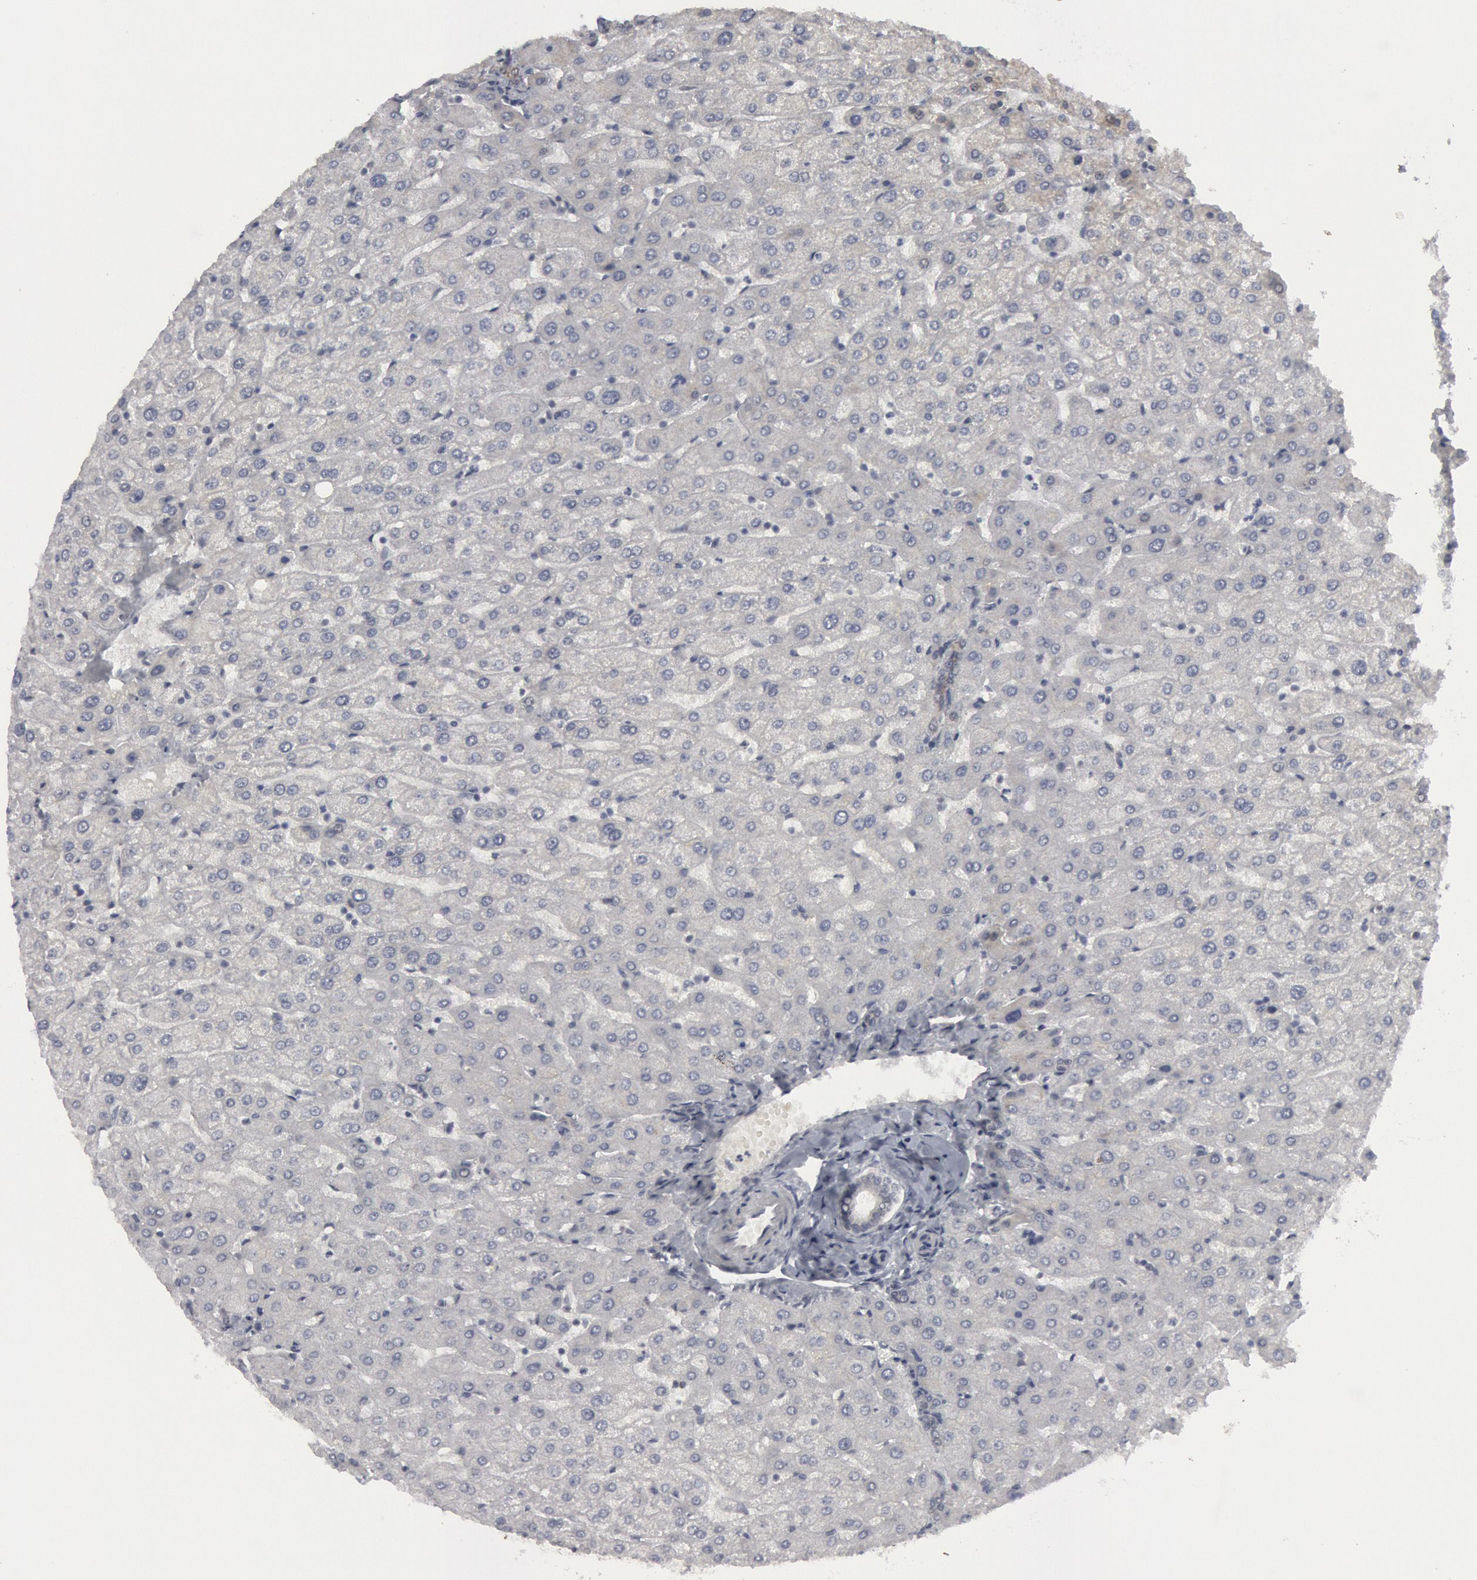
{"staining": {"intensity": "negative", "quantity": "none", "location": "none"}, "tissue": "liver", "cell_type": "Cholangiocytes", "image_type": "normal", "snomed": [{"axis": "morphology", "description": "Normal tissue, NOS"}, {"axis": "morphology", "description": "Fibrosis, NOS"}, {"axis": "topography", "description": "Liver"}], "caption": "High power microscopy histopathology image of an immunohistochemistry (IHC) histopathology image of benign liver, revealing no significant positivity in cholangiocytes. Brightfield microscopy of immunohistochemistry (IHC) stained with DAB (brown) and hematoxylin (blue), captured at high magnification.", "gene": "CASP9", "patient": {"sex": "female", "age": 29}}